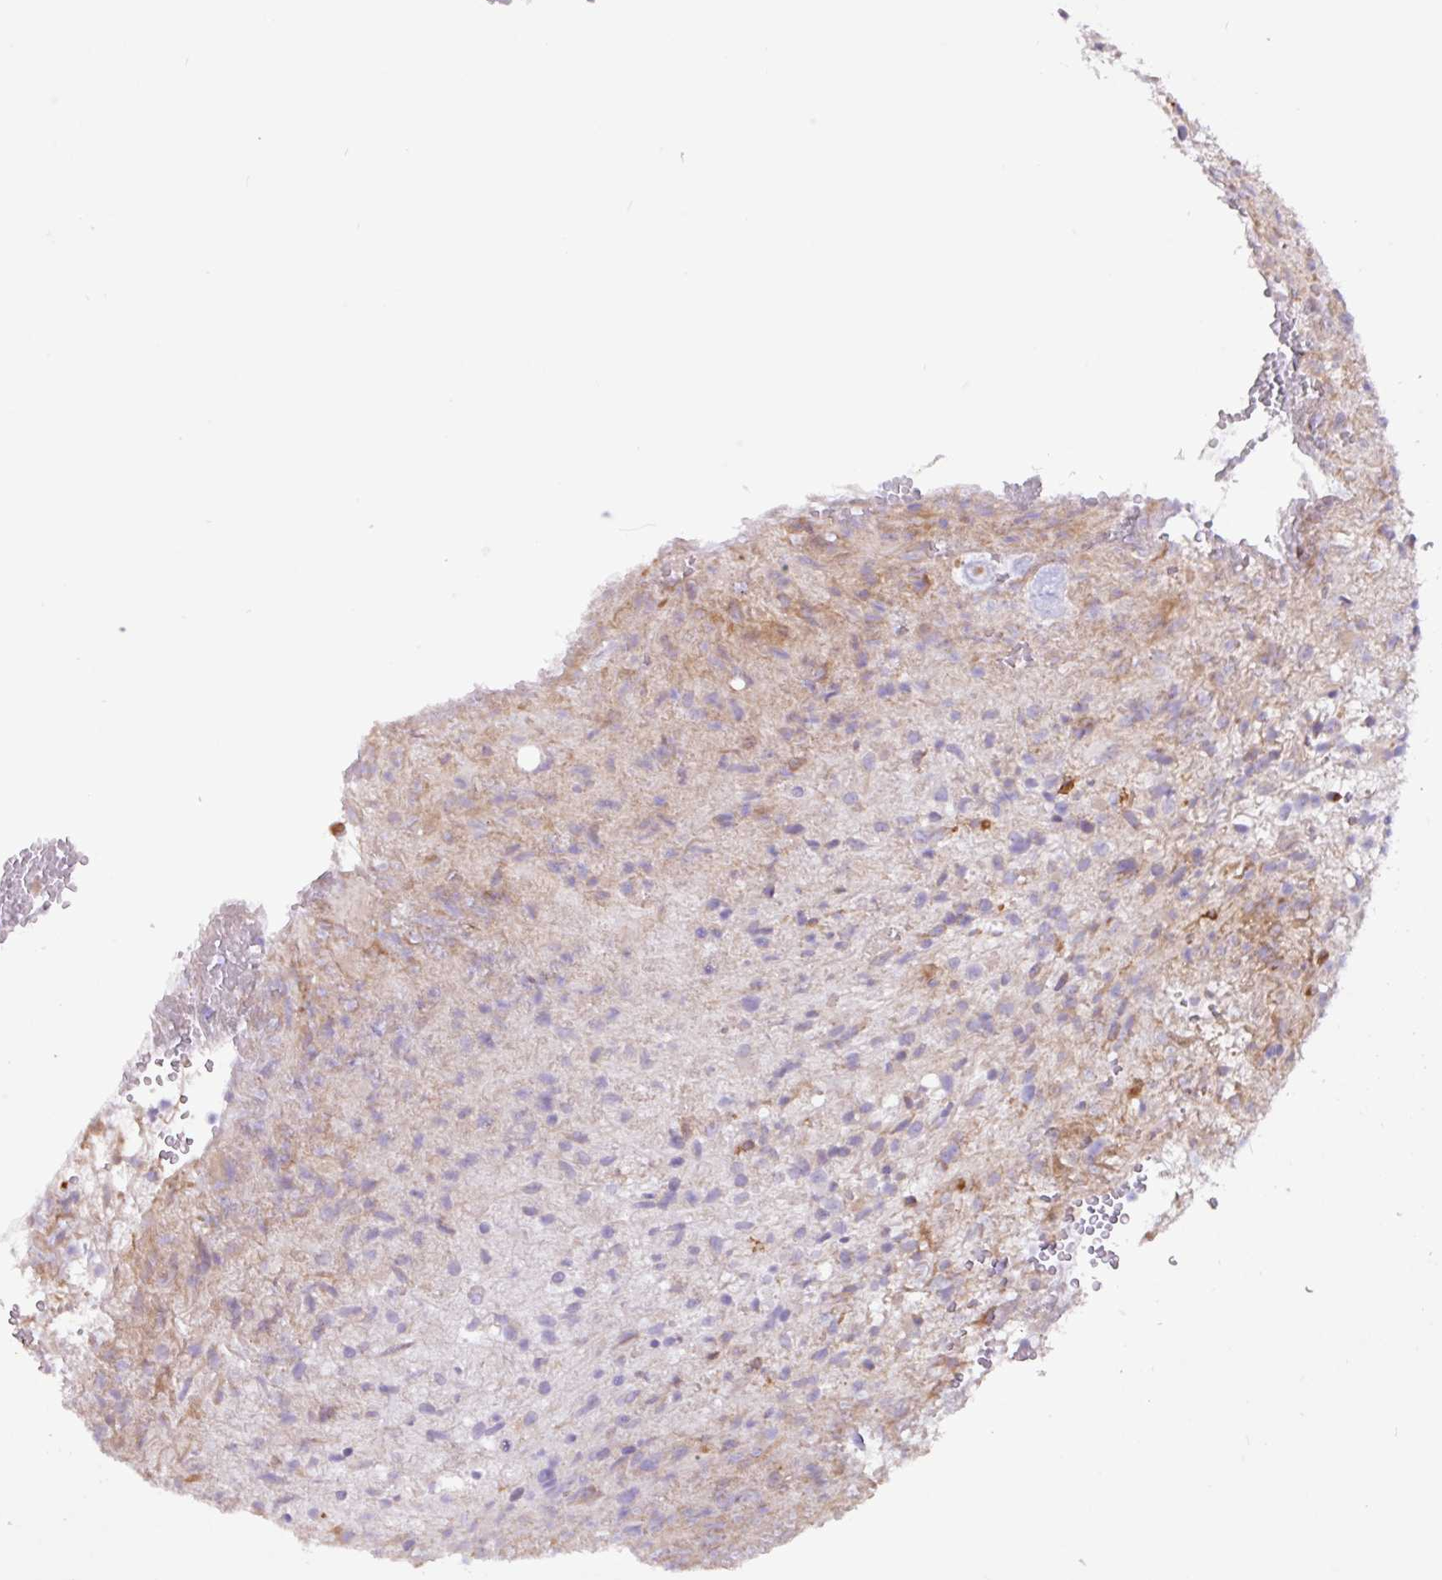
{"staining": {"intensity": "negative", "quantity": "none", "location": "none"}, "tissue": "glioma", "cell_type": "Tumor cells", "image_type": "cancer", "snomed": [{"axis": "morphology", "description": "Glioma, malignant, High grade"}, {"axis": "topography", "description": "Brain"}], "caption": "Immunohistochemistry (IHC) histopathology image of glioma stained for a protein (brown), which reveals no expression in tumor cells. (Immunohistochemistry (IHC), brightfield microscopy, high magnification).", "gene": "SLC38A1", "patient": {"sex": "male", "age": 56}}